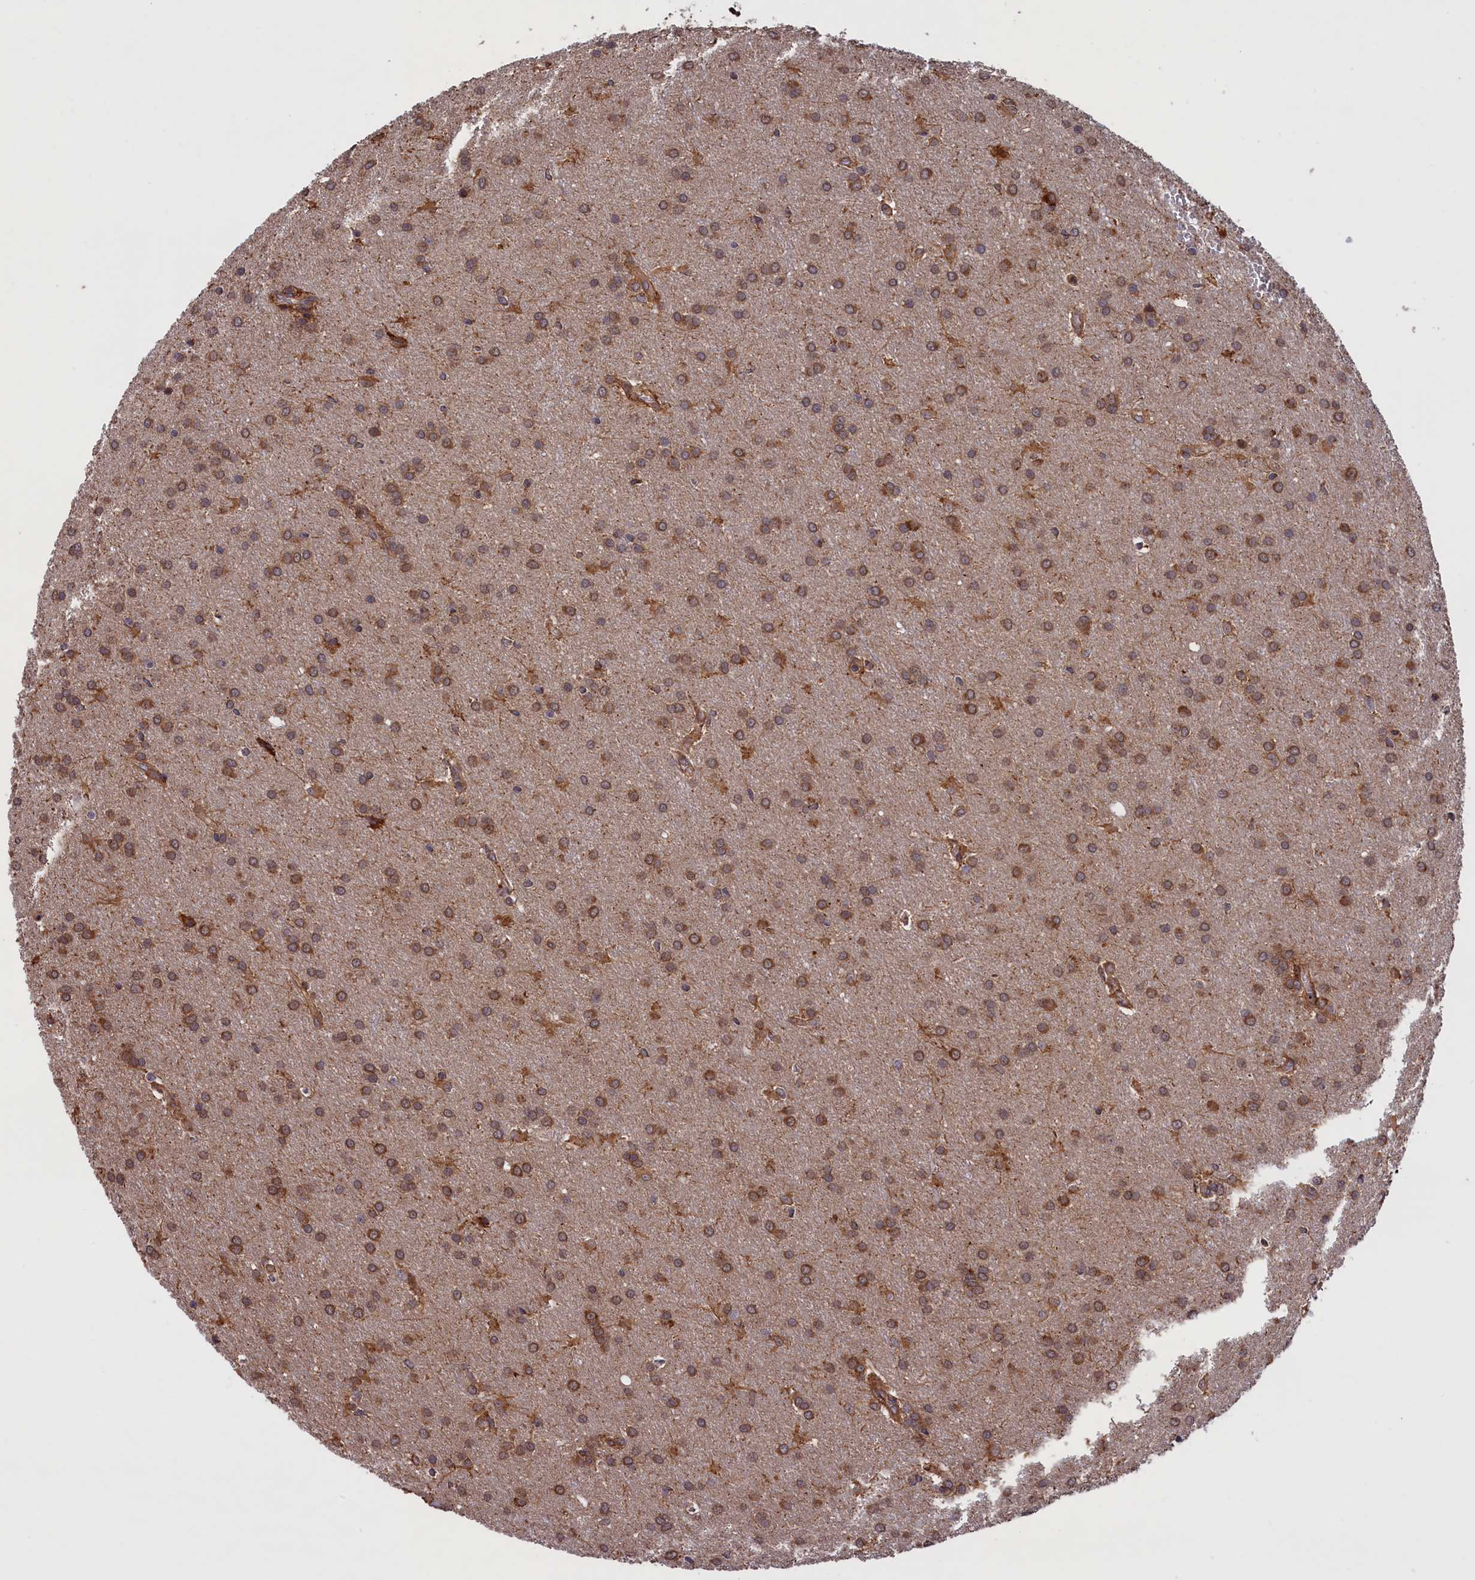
{"staining": {"intensity": "moderate", "quantity": ">75%", "location": "cytoplasmic/membranous"}, "tissue": "glioma", "cell_type": "Tumor cells", "image_type": "cancer", "snomed": [{"axis": "morphology", "description": "Glioma, malignant, Low grade"}, {"axis": "topography", "description": "Brain"}], "caption": "A photomicrograph of glioma stained for a protein displays moderate cytoplasmic/membranous brown staining in tumor cells. (DAB (3,3'-diaminobenzidine) IHC, brown staining for protein, blue staining for nuclei).", "gene": "PLA2G4C", "patient": {"sex": "female", "age": 32}}